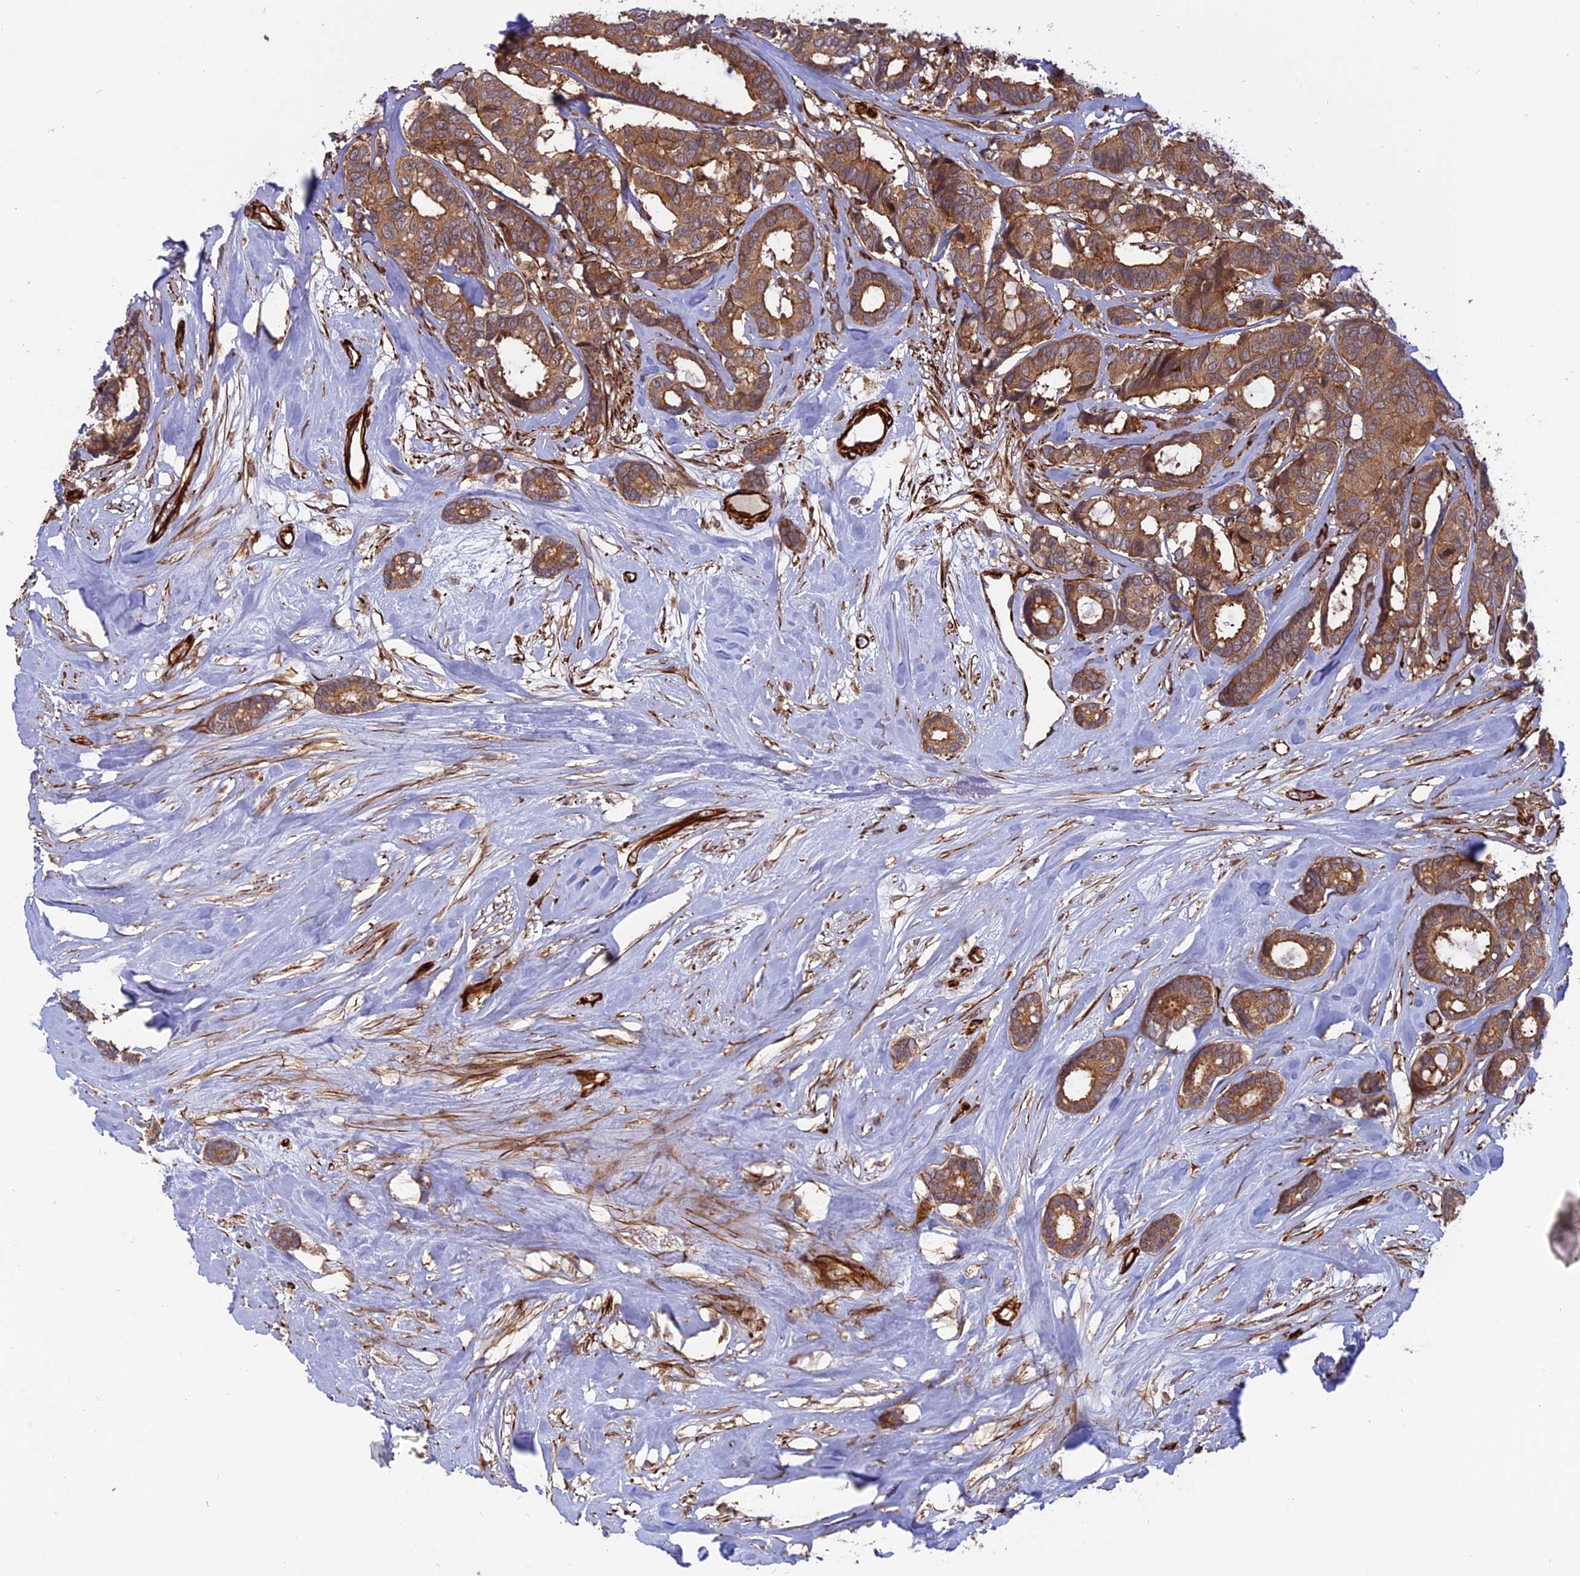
{"staining": {"intensity": "moderate", "quantity": ">75%", "location": "cytoplasmic/membranous"}, "tissue": "breast cancer", "cell_type": "Tumor cells", "image_type": "cancer", "snomed": [{"axis": "morphology", "description": "Duct carcinoma"}, {"axis": "topography", "description": "Breast"}], "caption": "Immunohistochemistry (IHC) staining of breast cancer (intraductal carcinoma), which demonstrates medium levels of moderate cytoplasmic/membranous positivity in approximately >75% of tumor cells indicating moderate cytoplasmic/membranous protein staining. The staining was performed using DAB (3,3'-diaminobenzidine) (brown) for protein detection and nuclei were counterstained in hematoxylin (blue).", "gene": "PHLDB3", "patient": {"sex": "female", "age": 87}}